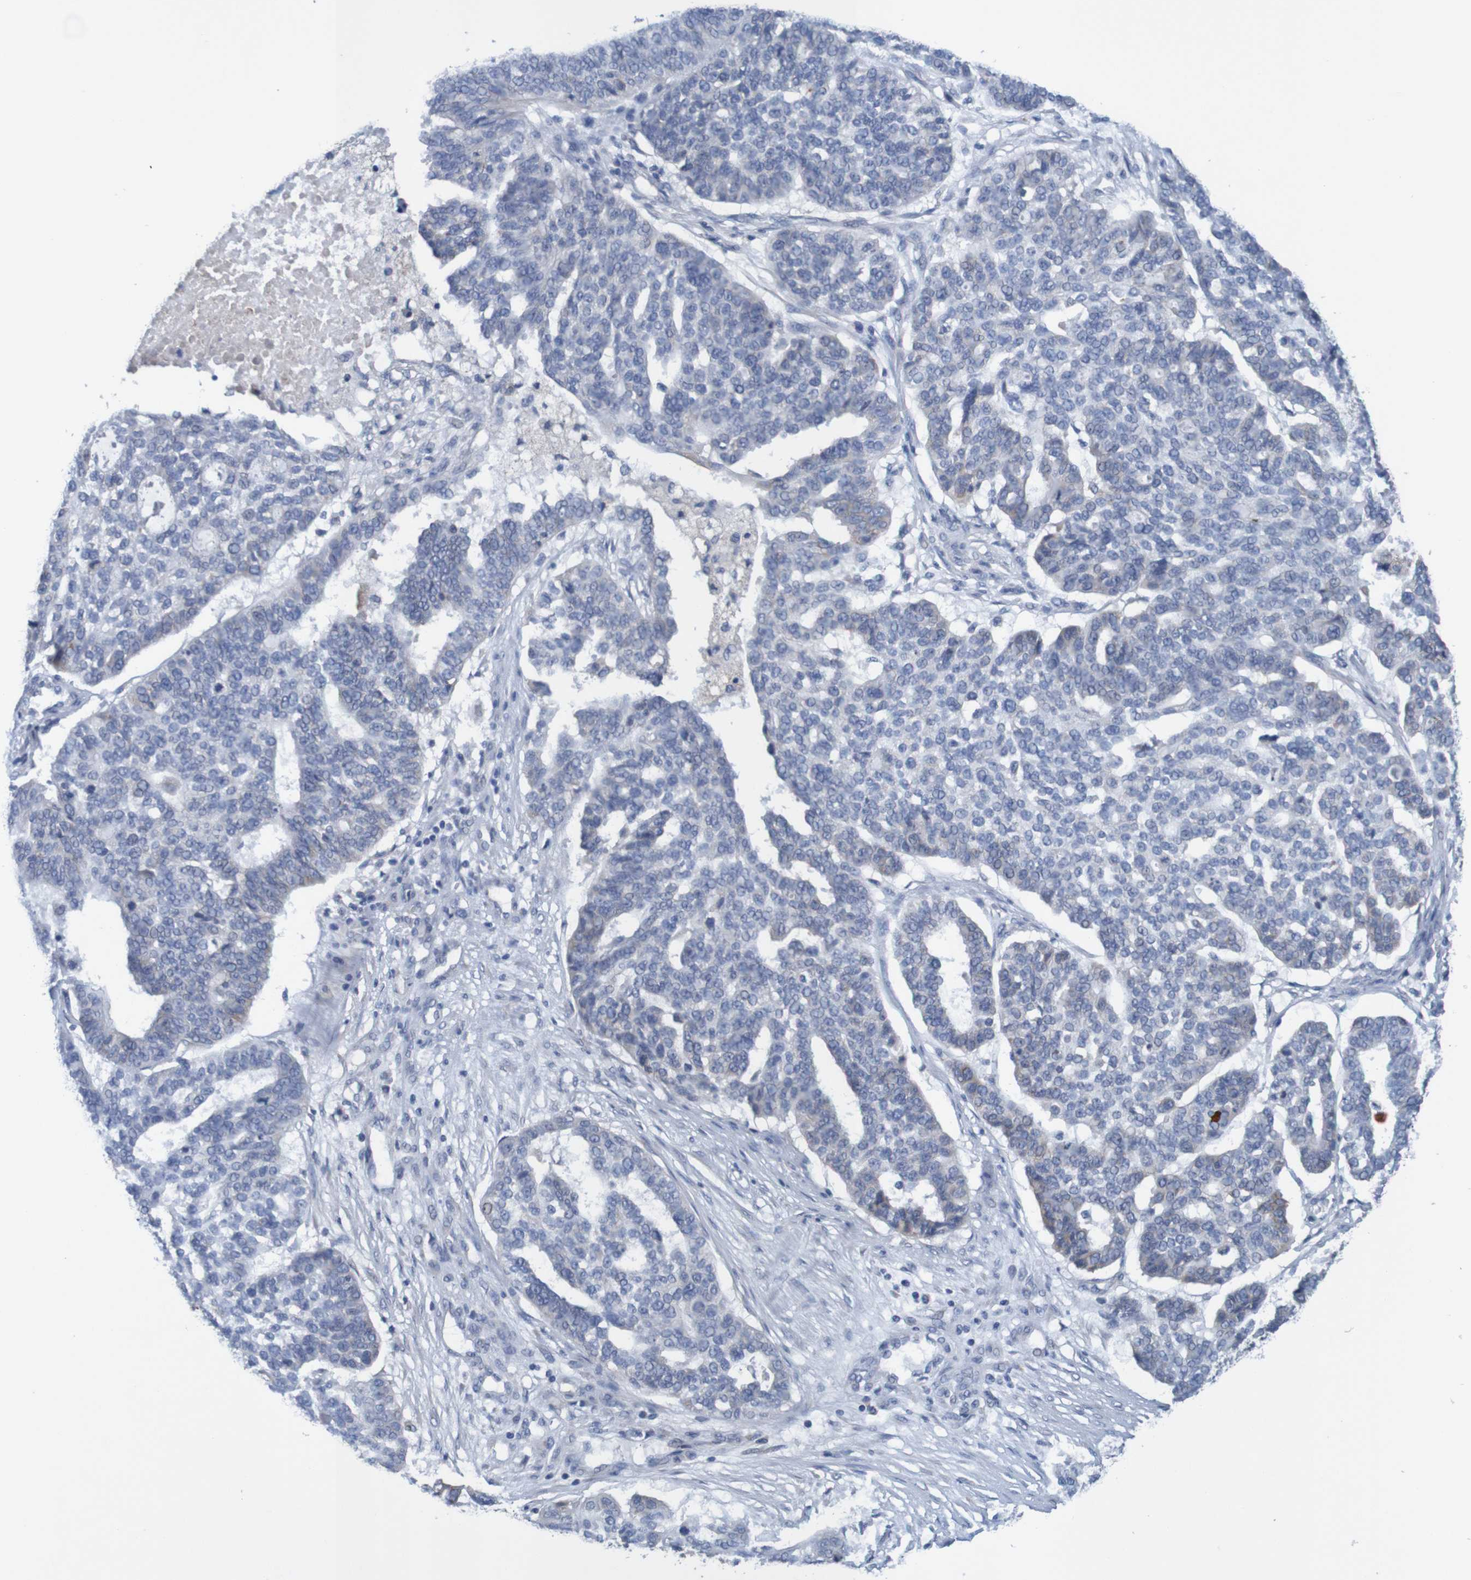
{"staining": {"intensity": "negative", "quantity": "none", "location": "none"}, "tissue": "ovarian cancer", "cell_type": "Tumor cells", "image_type": "cancer", "snomed": [{"axis": "morphology", "description": "Cystadenocarcinoma, serous, NOS"}, {"axis": "topography", "description": "Ovary"}], "caption": "Immunohistochemistry image of ovarian cancer (serous cystadenocarcinoma) stained for a protein (brown), which displays no expression in tumor cells. (Brightfield microscopy of DAB immunohistochemistry (IHC) at high magnification).", "gene": "LTA", "patient": {"sex": "female", "age": 59}}